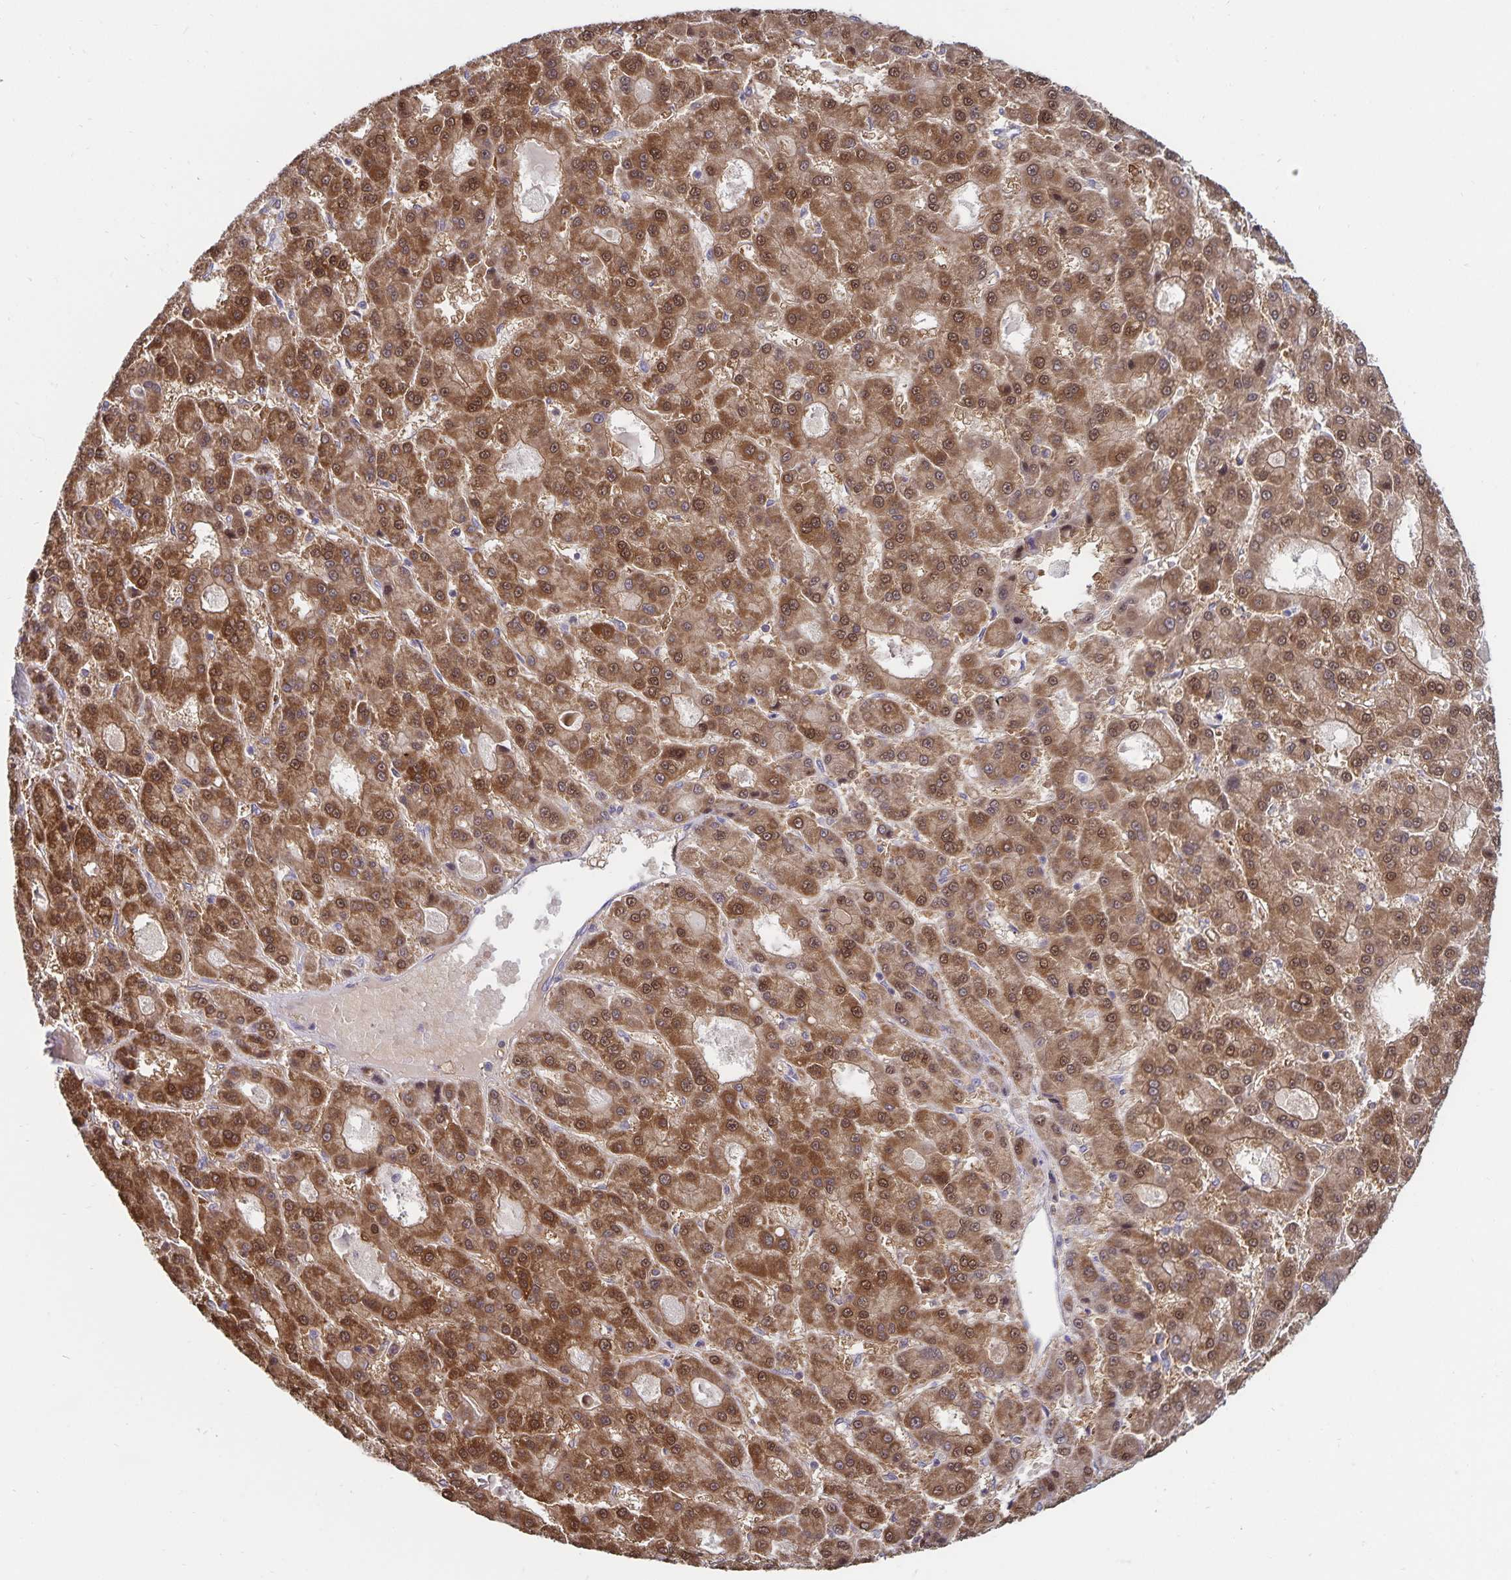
{"staining": {"intensity": "moderate", "quantity": ">75%", "location": "cytoplasmic/membranous,nuclear"}, "tissue": "liver cancer", "cell_type": "Tumor cells", "image_type": "cancer", "snomed": [{"axis": "morphology", "description": "Carcinoma, Hepatocellular, NOS"}, {"axis": "topography", "description": "Liver"}], "caption": "Protein staining of liver hepatocellular carcinoma tissue displays moderate cytoplasmic/membranous and nuclear staining in approximately >75% of tumor cells. The protein is shown in brown color, while the nuclei are stained blue.", "gene": "CDKN2B", "patient": {"sex": "male", "age": 70}}